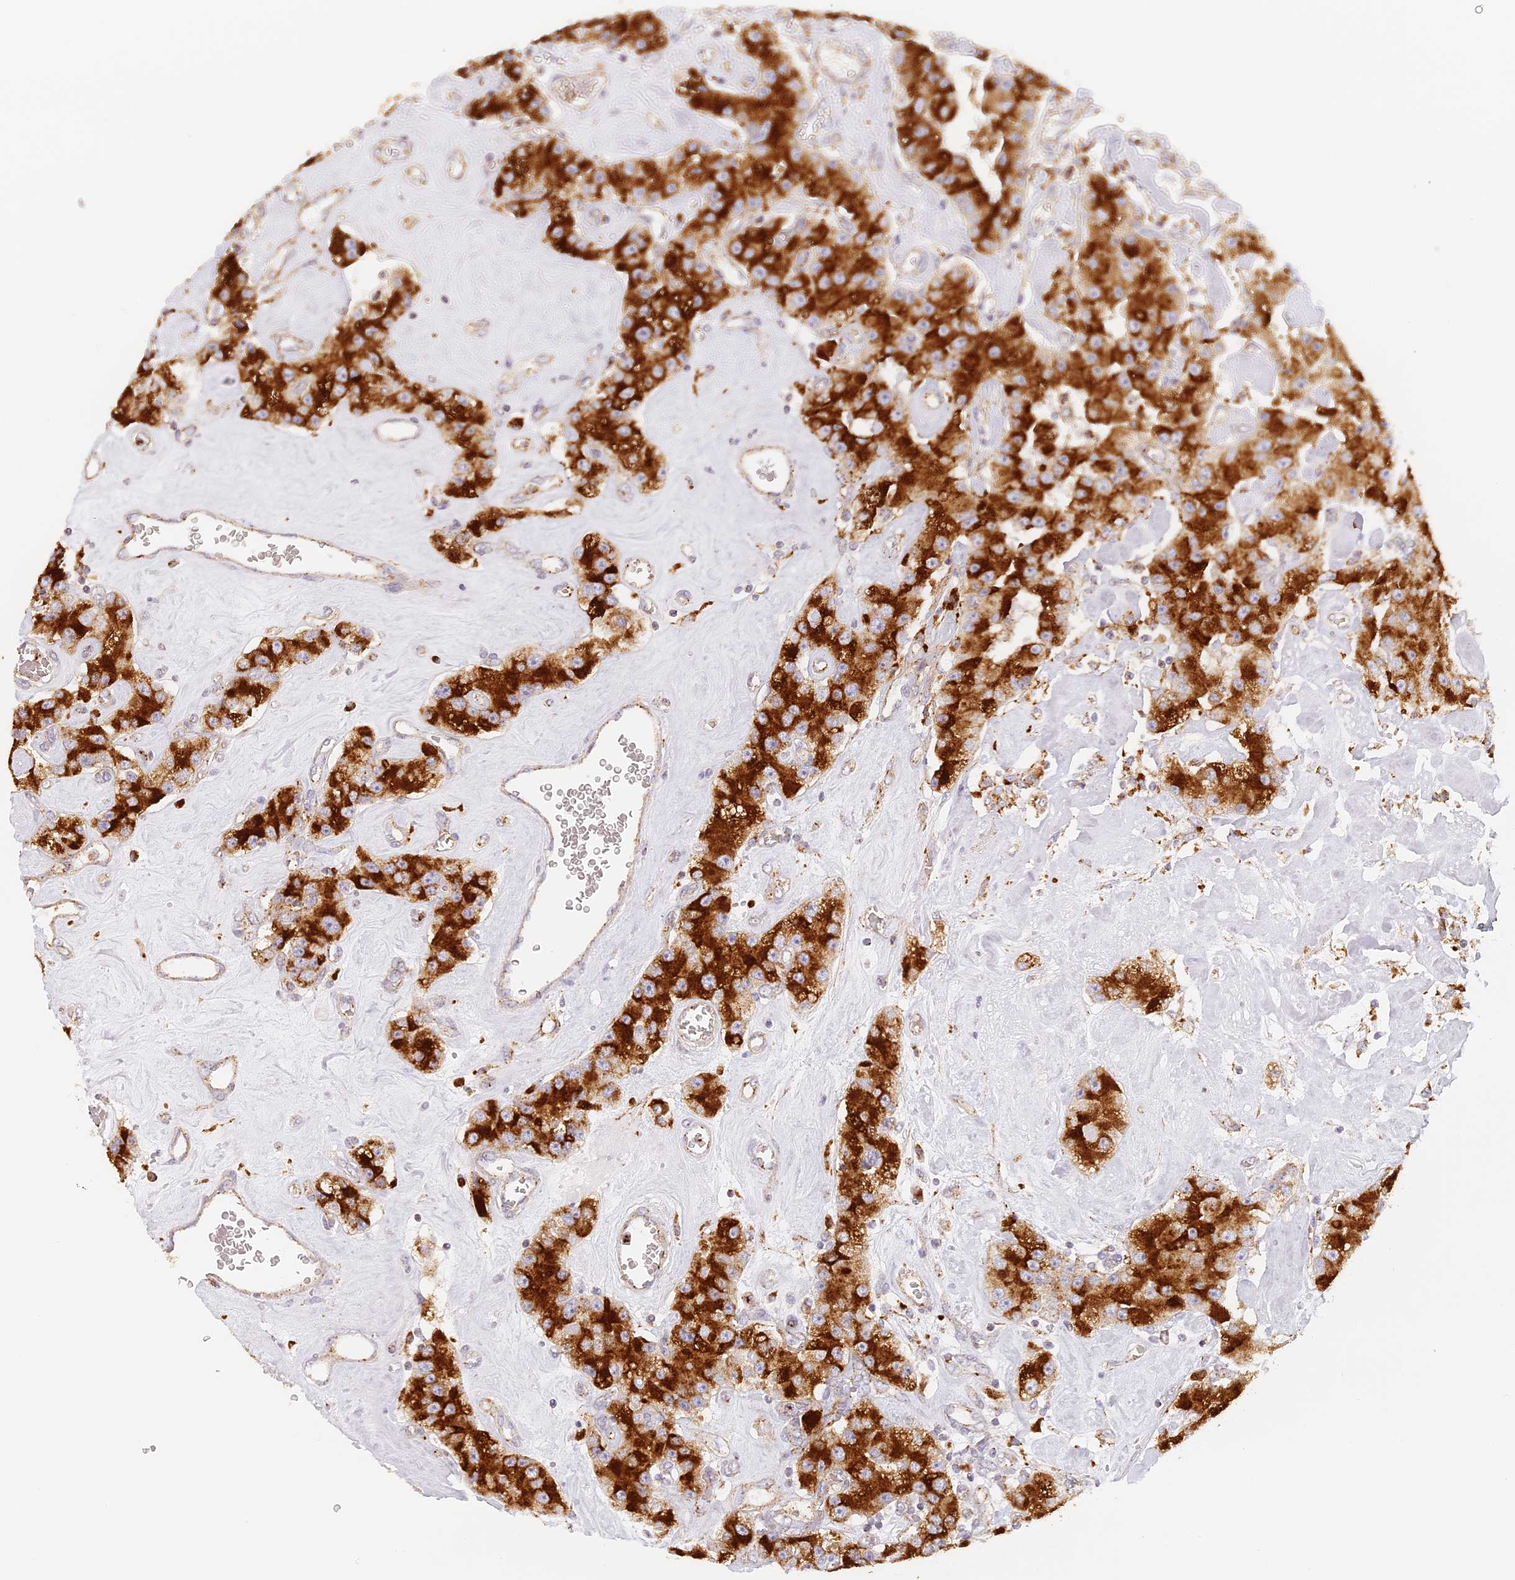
{"staining": {"intensity": "strong", "quantity": ">75%", "location": "cytoplasmic/membranous"}, "tissue": "carcinoid", "cell_type": "Tumor cells", "image_type": "cancer", "snomed": [{"axis": "morphology", "description": "Carcinoid, malignant, NOS"}, {"axis": "topography", "description": "Pancreas"}], "caption": "About >75% of tumor cells in malignant carcinoid exhibit strong cytoplasmic/membranous protein expression as visualized by brown immunohistochemical staining.", "gene": "LAMP2", "patient": {"sex": "male", "age": 41}}